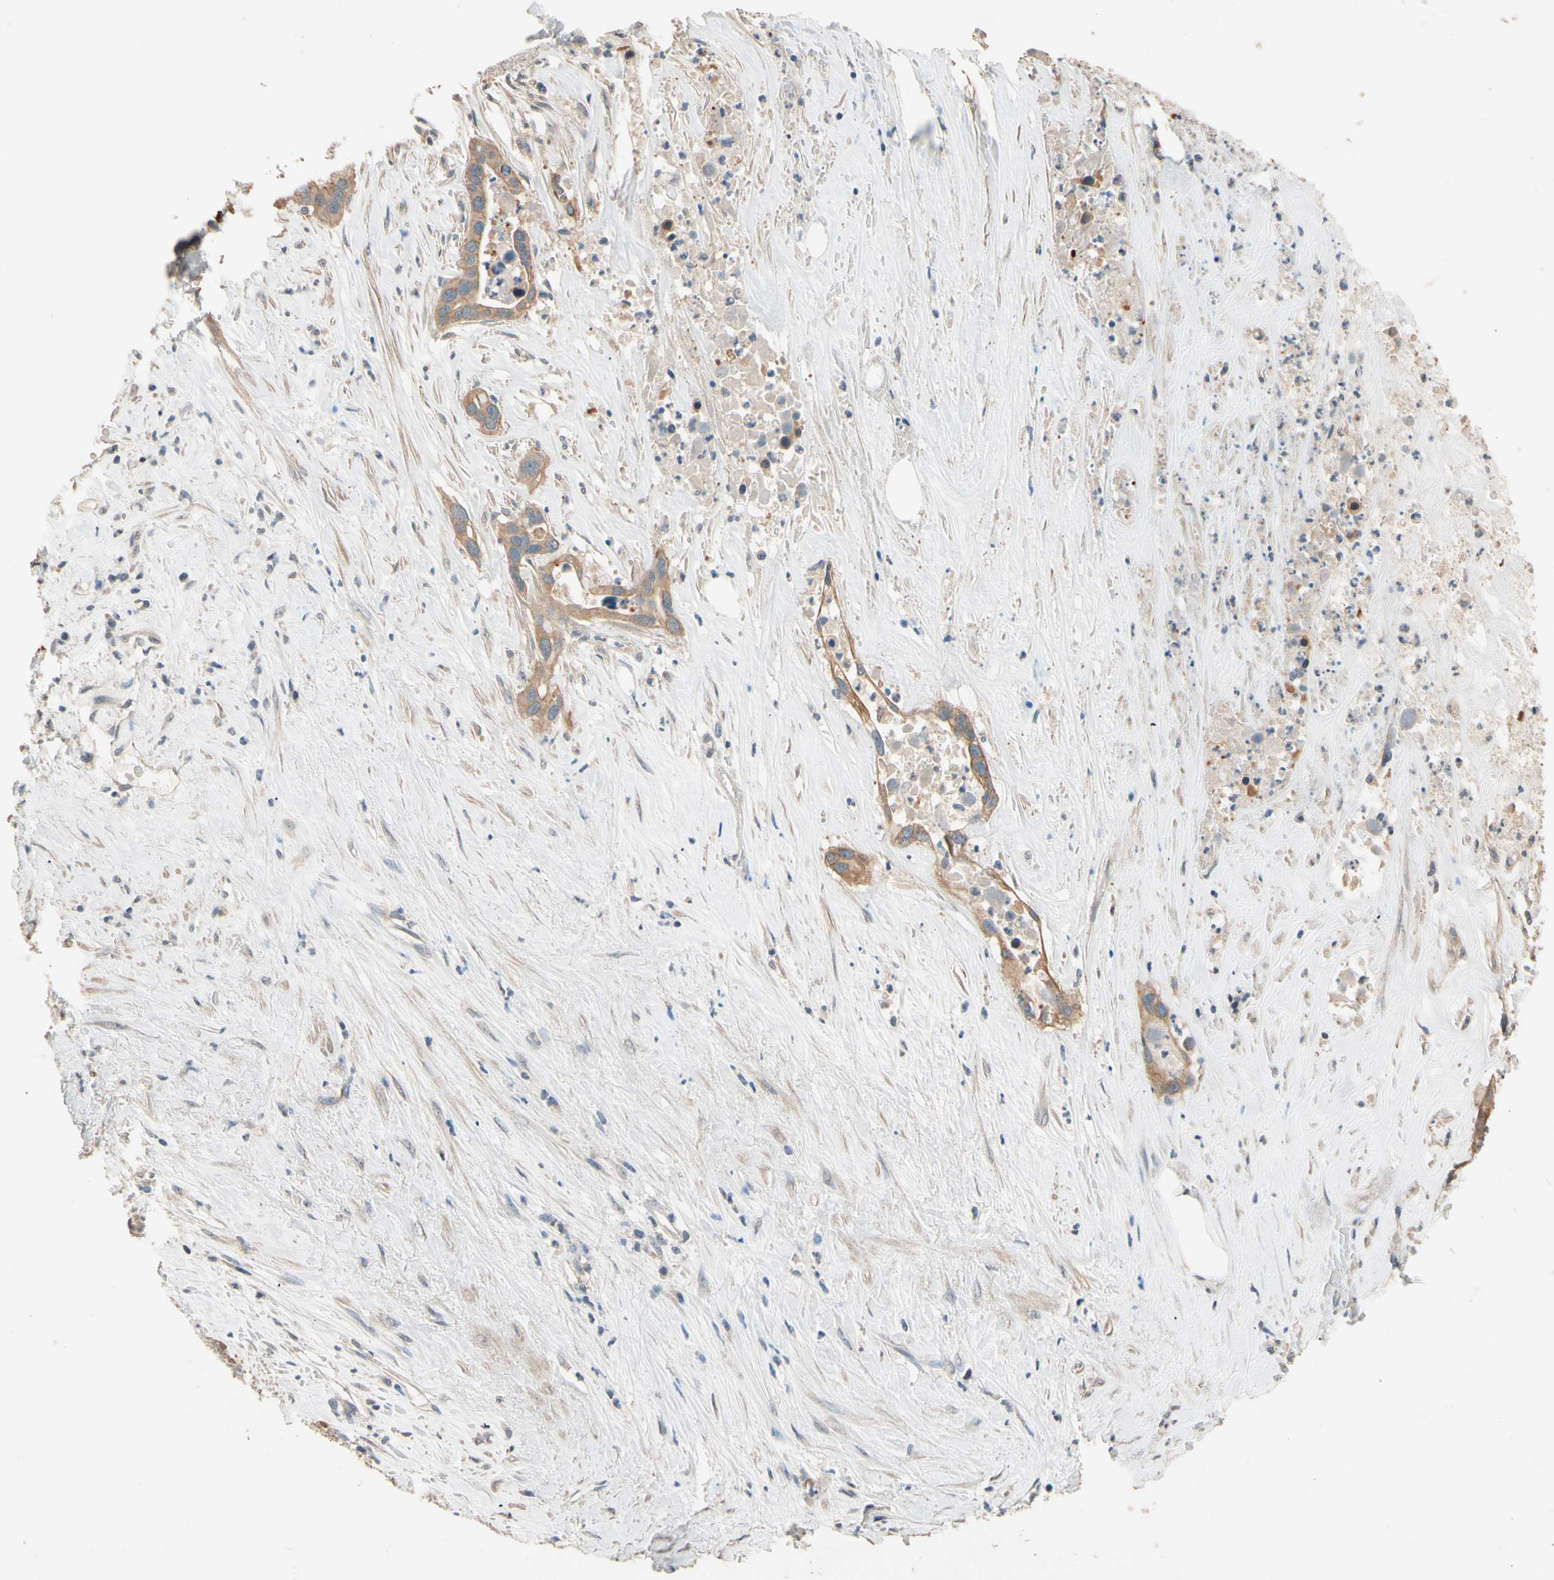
{"staining": {"intensity": "moderate", "quantity": ">75%", "location": "cytoplasmic/membranous"}, "tissue": "liver cancer", "cell_type": "Tumor cells", "image_type": "cancer", "snomed": [{"axis": "morphology", "description": "Cholangiocarcinoma"}, {"axis": "topography", "description": "Liver"}], "caption": "Cholangiocarcinoma (liver) stained with a protein marker displays moderate staining in tumor cells.", "gene": "MAP3K7", "patient": {"sex": "female", "age": 65}}